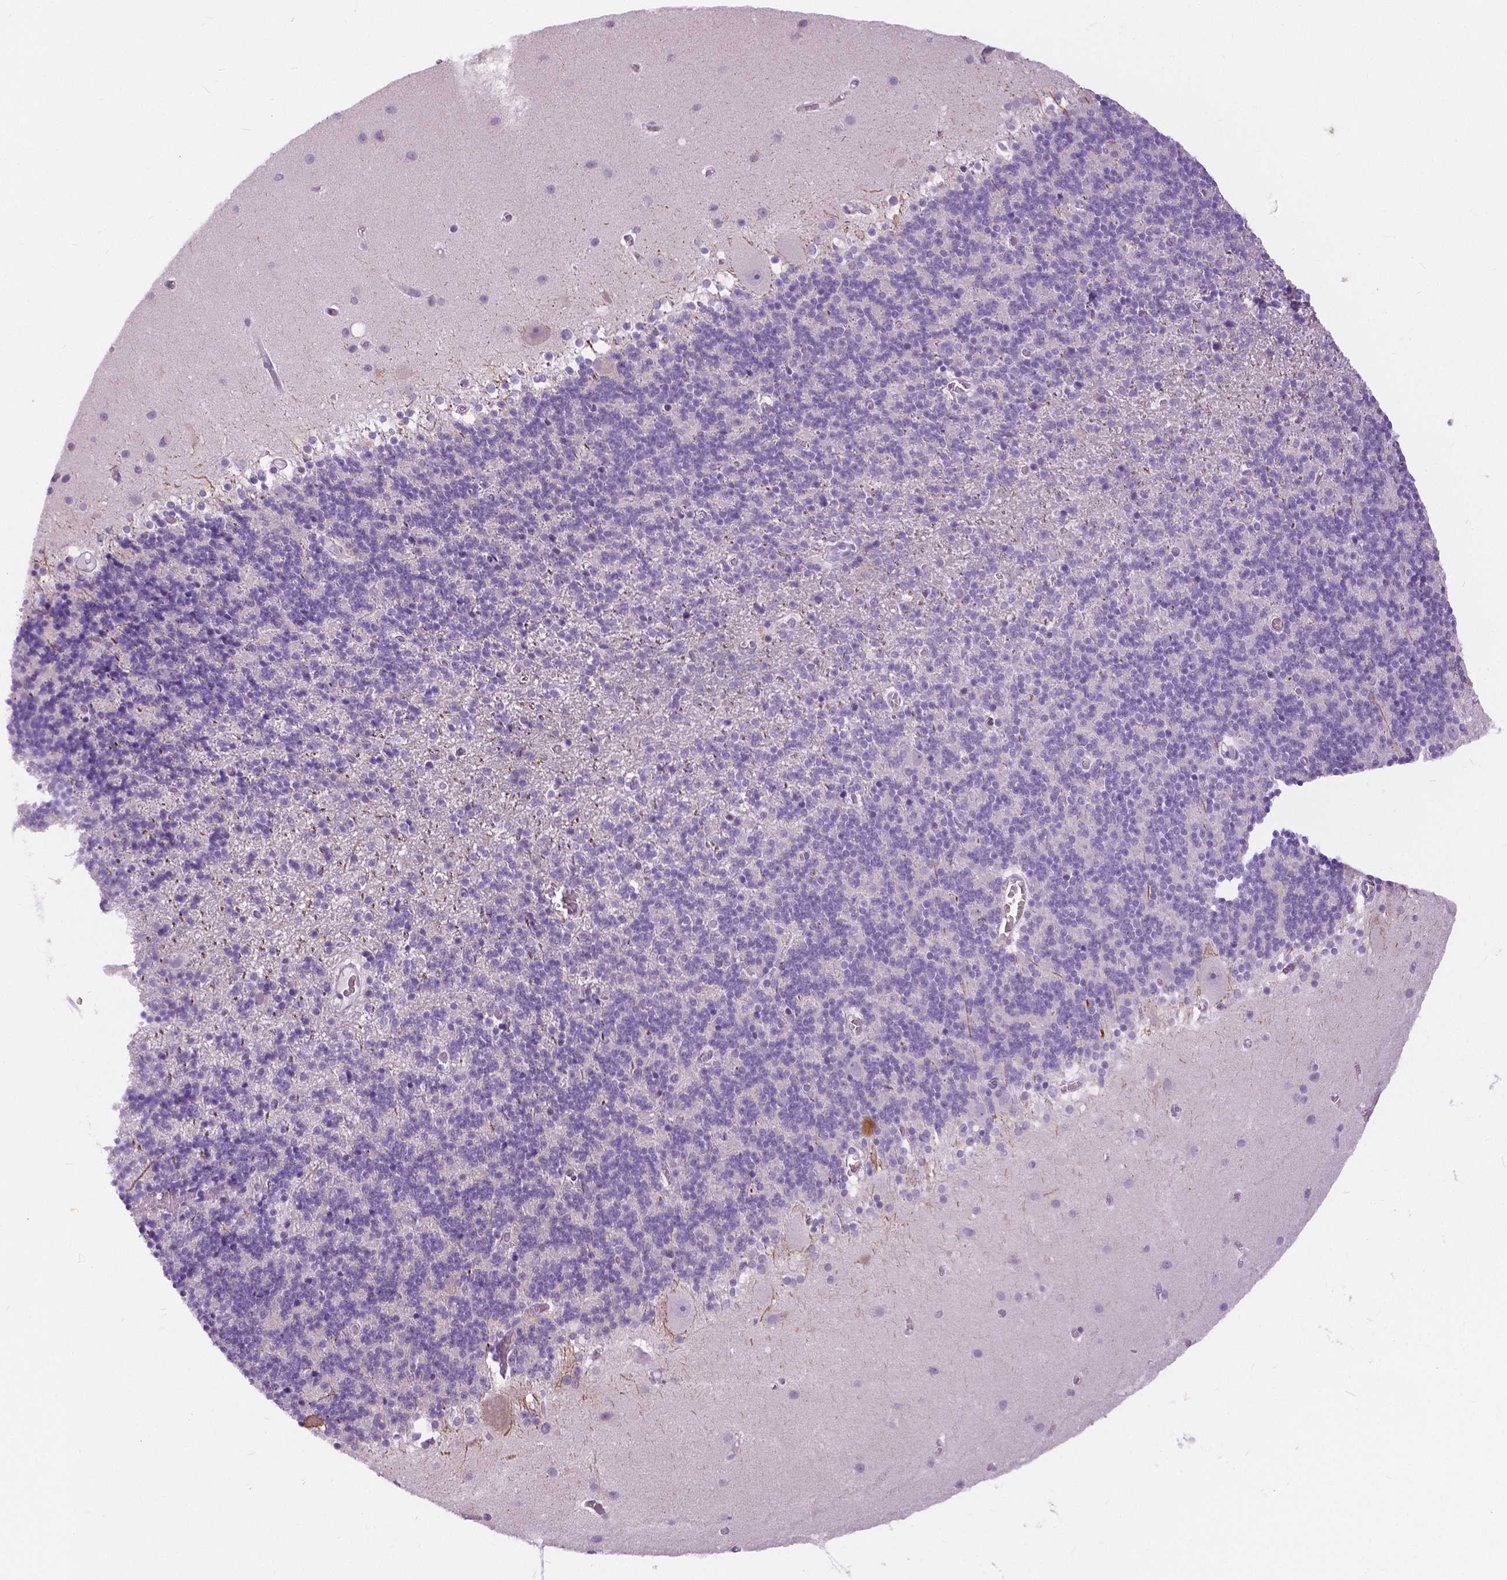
{"staining": {"intensity": "negative", "quantity": "none", "location": "none"}, "tissue": "cerebellum", "cell_type": "Cells in granular layer", "image_type": "normal", "snomed": [{"axis": "morphology", "description": "Normal tissue, NOS"}, {"axis": "topography", "description": "Cerebellum"}], "caption": "DAB (3,3'-diaminobenzidine) immunohistochemical staining of normal human cerebellum reveals no significant staining in cells in granular layer.", "gene": "TP53TG5", "patient": {"sex": "male", "age": 70}}